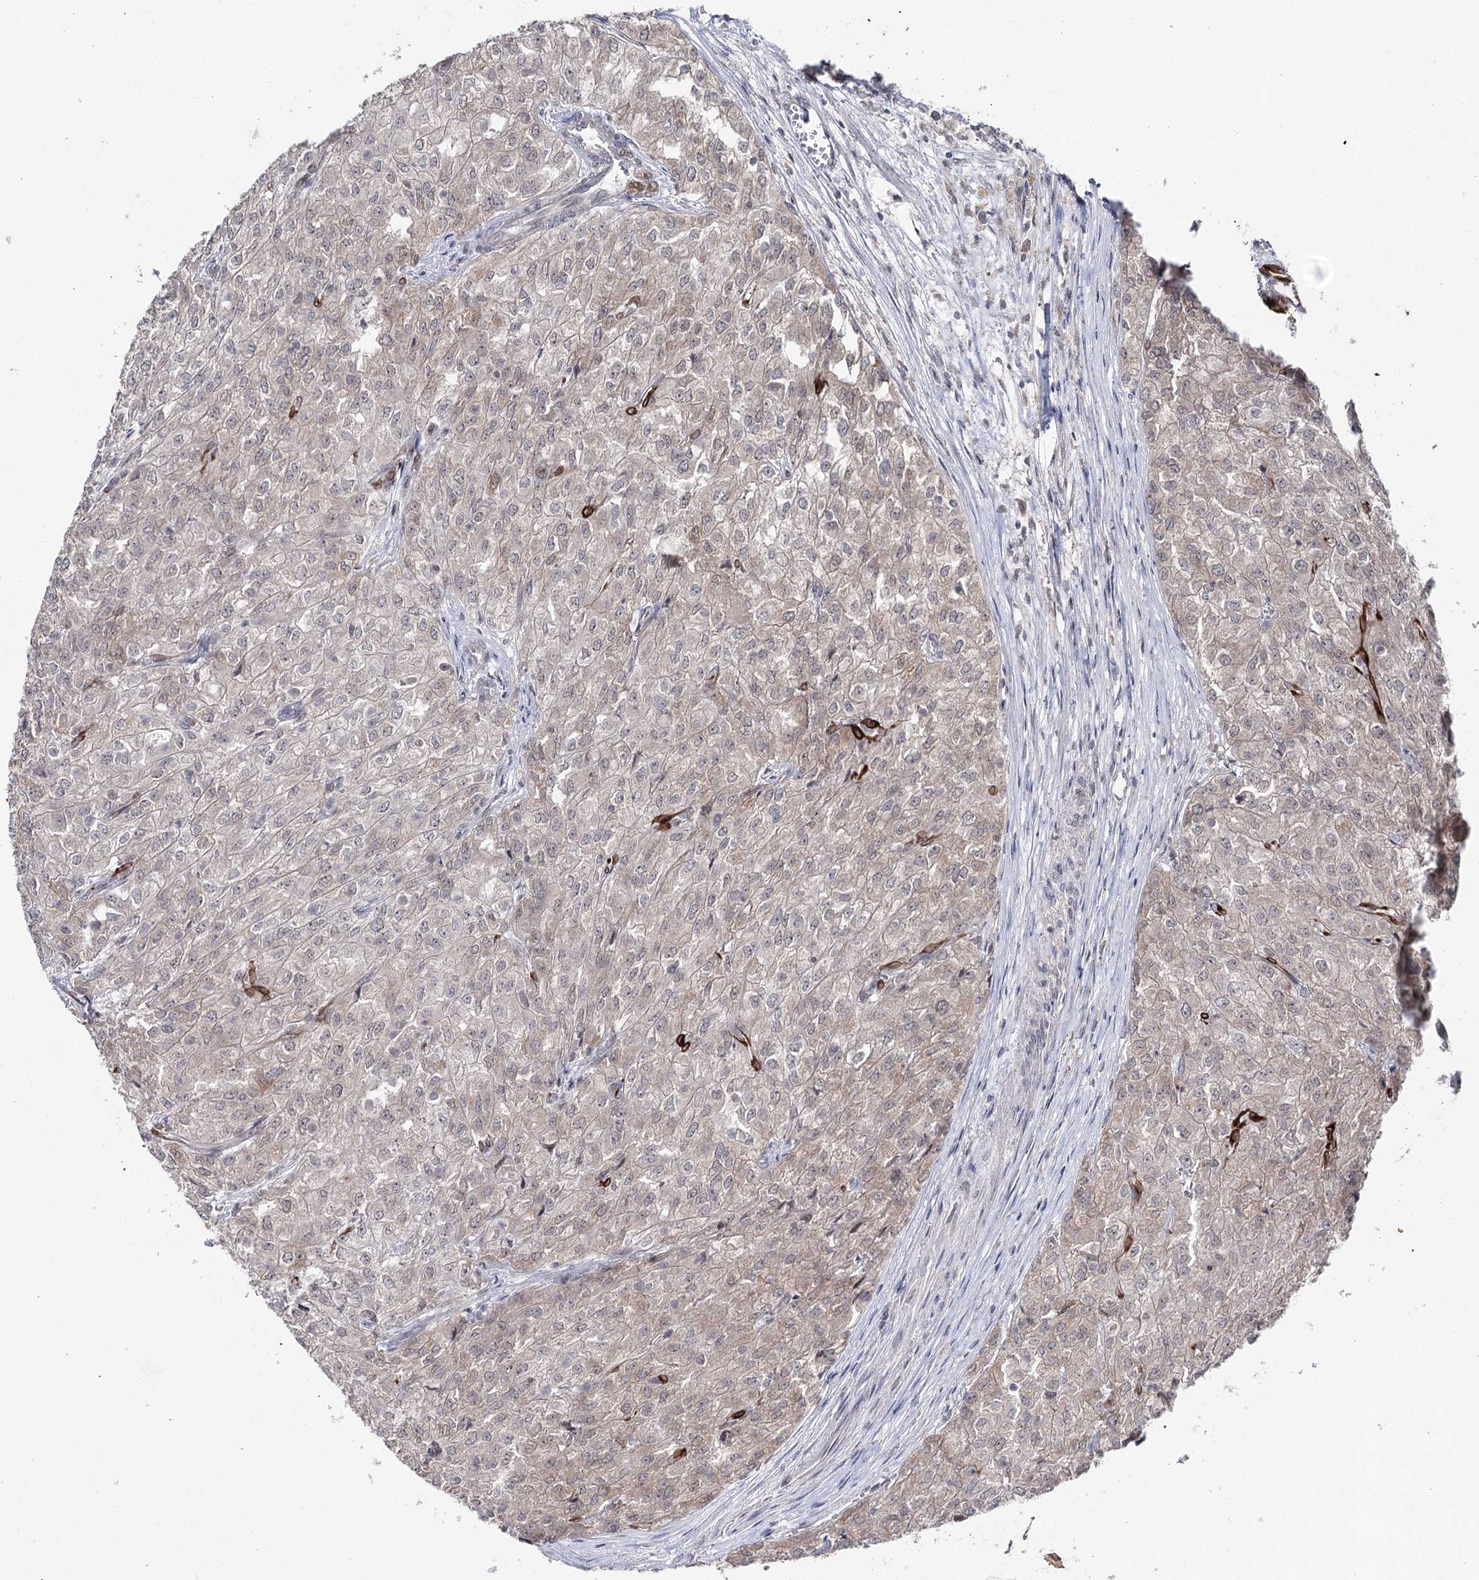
{"staining": {"intensity": "negative", "quantity": "none", "location": "none"}, "tissue": "renal cancer", "cell_type": "Tumor cells", "image_type": "cancer", "snomed": [{"axis": "morphology", "description": "Adenocarcinoma, NOS"}, {"axis": "topography", "description": "Kidney"}], "caption": "DAB immunohistochemical staining of human adenocarcinoma (renal) displays no significant positivity in tumor cells. (DAB (3,3'-diaminobenzidine) immunohistochemistry (IHC) visualized using brightfield microscopy, high magnification).", "gene": "HSD11B2", "patient": {"sex": "female", "age": 54}}